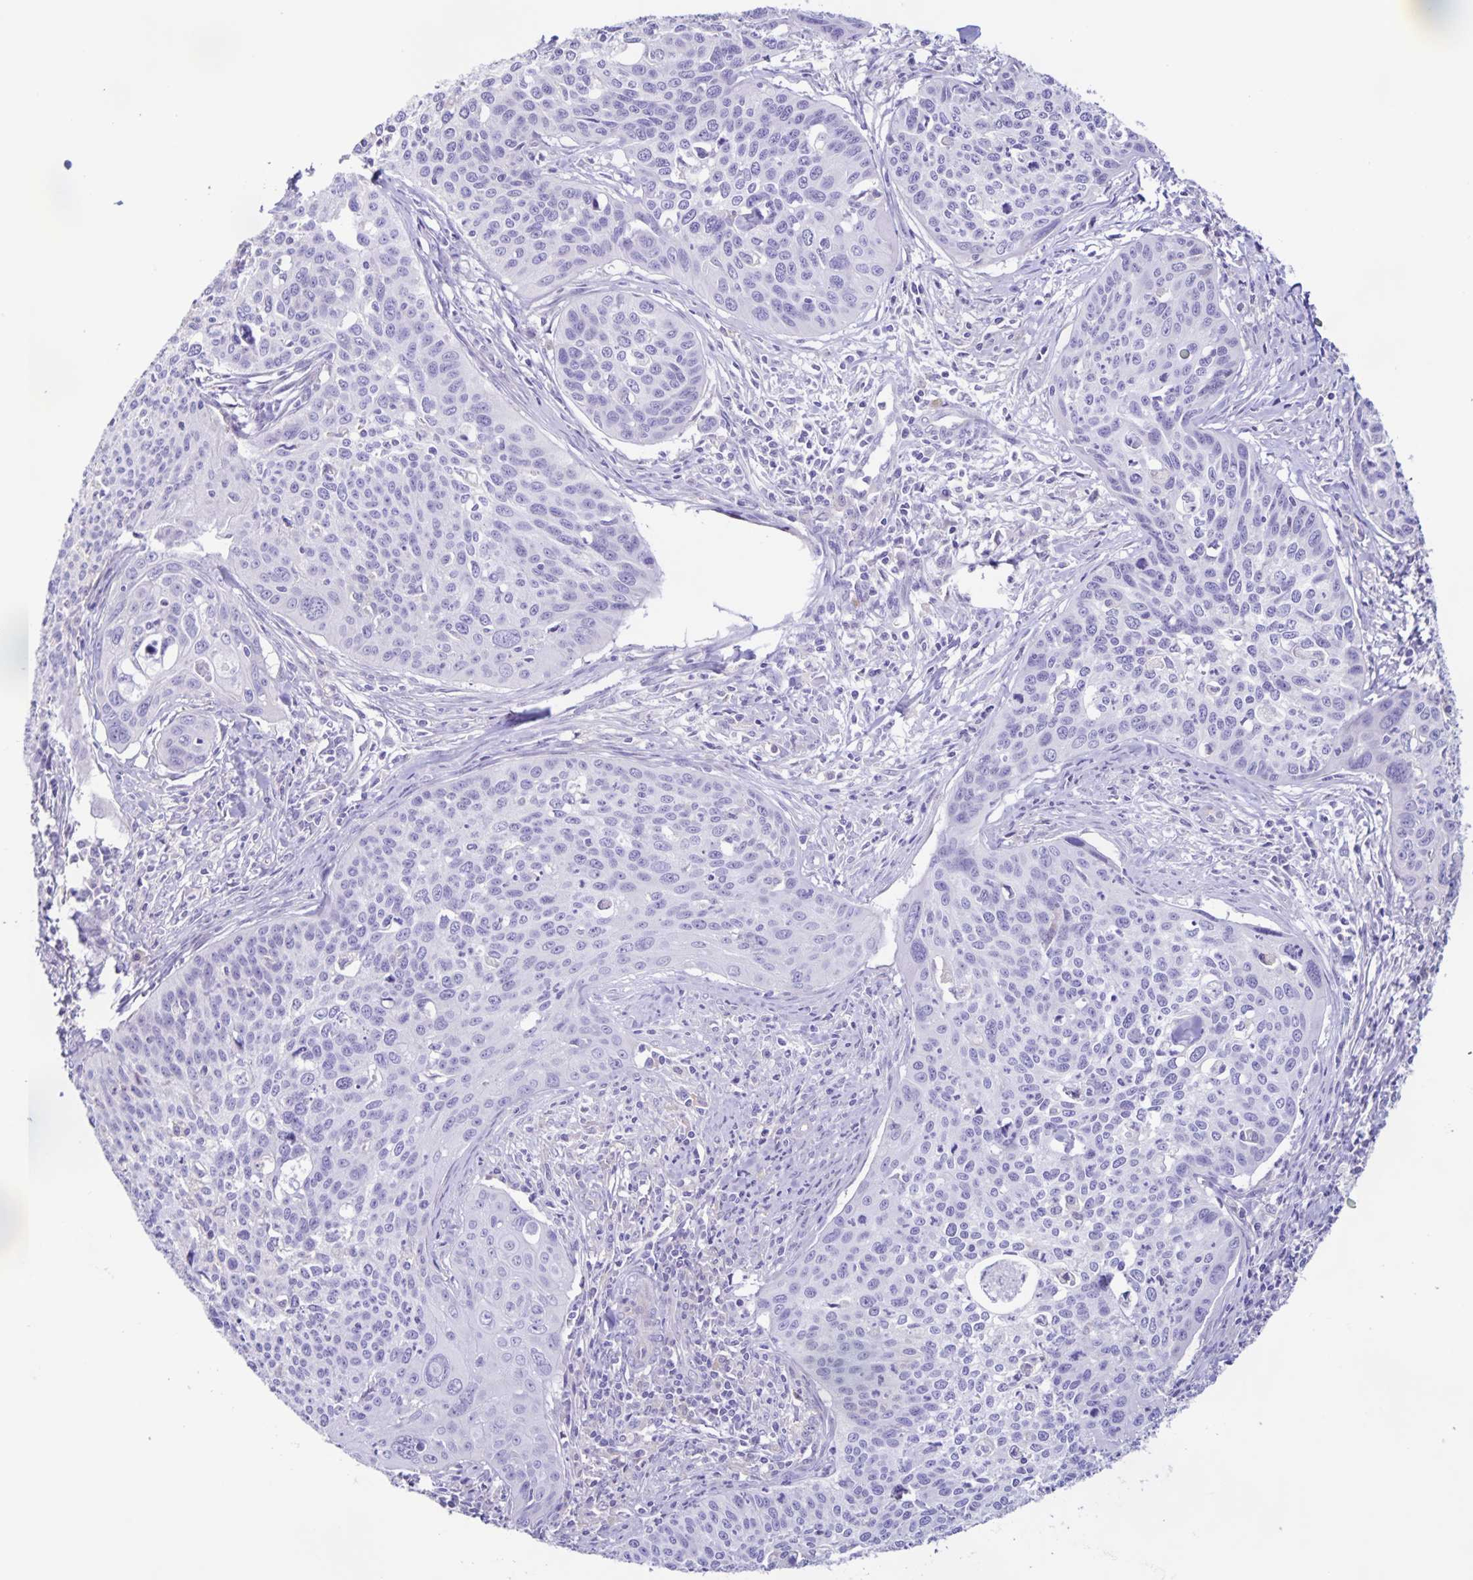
{"staining": {"intensity": "negative", "quantity": "none", "location": "none"}, "tissue": "cervical cancer", "cell_type": "Tumor cells", "image_type": "cancer", "snomed": [{"axis": "morphology", "description": "Squamous cell carcinoma, NOS"}, {"axis": "topography", "description": "Cervix"}], "caption": "Cervical cancer was stained to show a protein in brown. There is no significant staining in tumor cells.", "gene": "BOLL", "patient": {"sex": "female", "age": 31}}